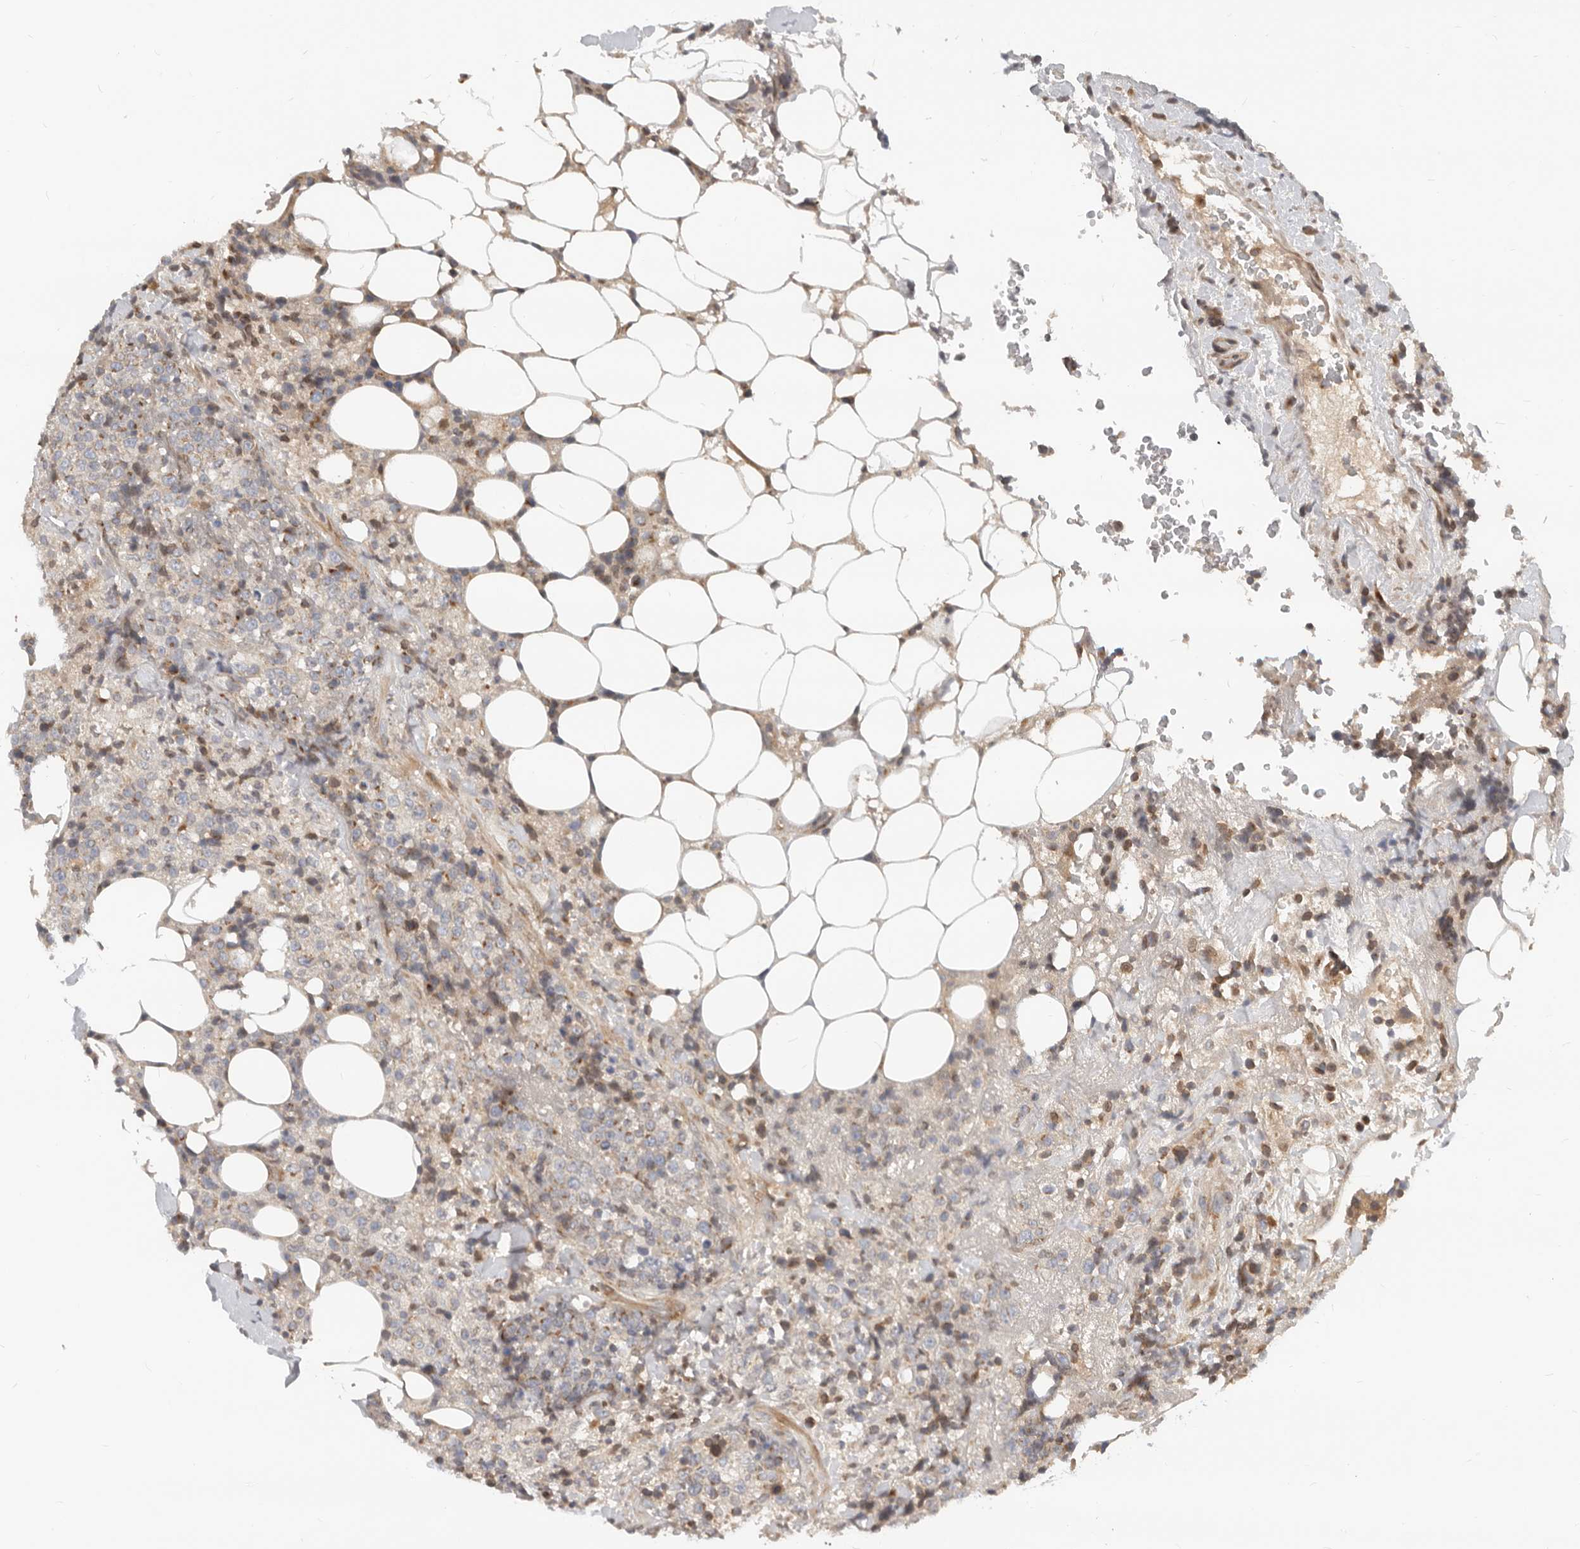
{"staining": {"intensity": "moderate", "quantity": "<25%", "location": "cytoplasmic/membranous"}, "tissue": "lymphoma", "cell_type": "Tumor cells", "image_type": "cancer", "snomed": [{"axis": "morphology", "description": "Malignant lymphoma, non-Hodgkin's type, High grade"}, {"axis": "topography", "description": "Lymph node"}], "caption": "IHC of lymphoma shows low levels of moderate cytoplasmic/membranous staining in approximately <25% of tumor cells.", "gene": "NPY4R", "patient": {"sex": "male", "age": 13}}